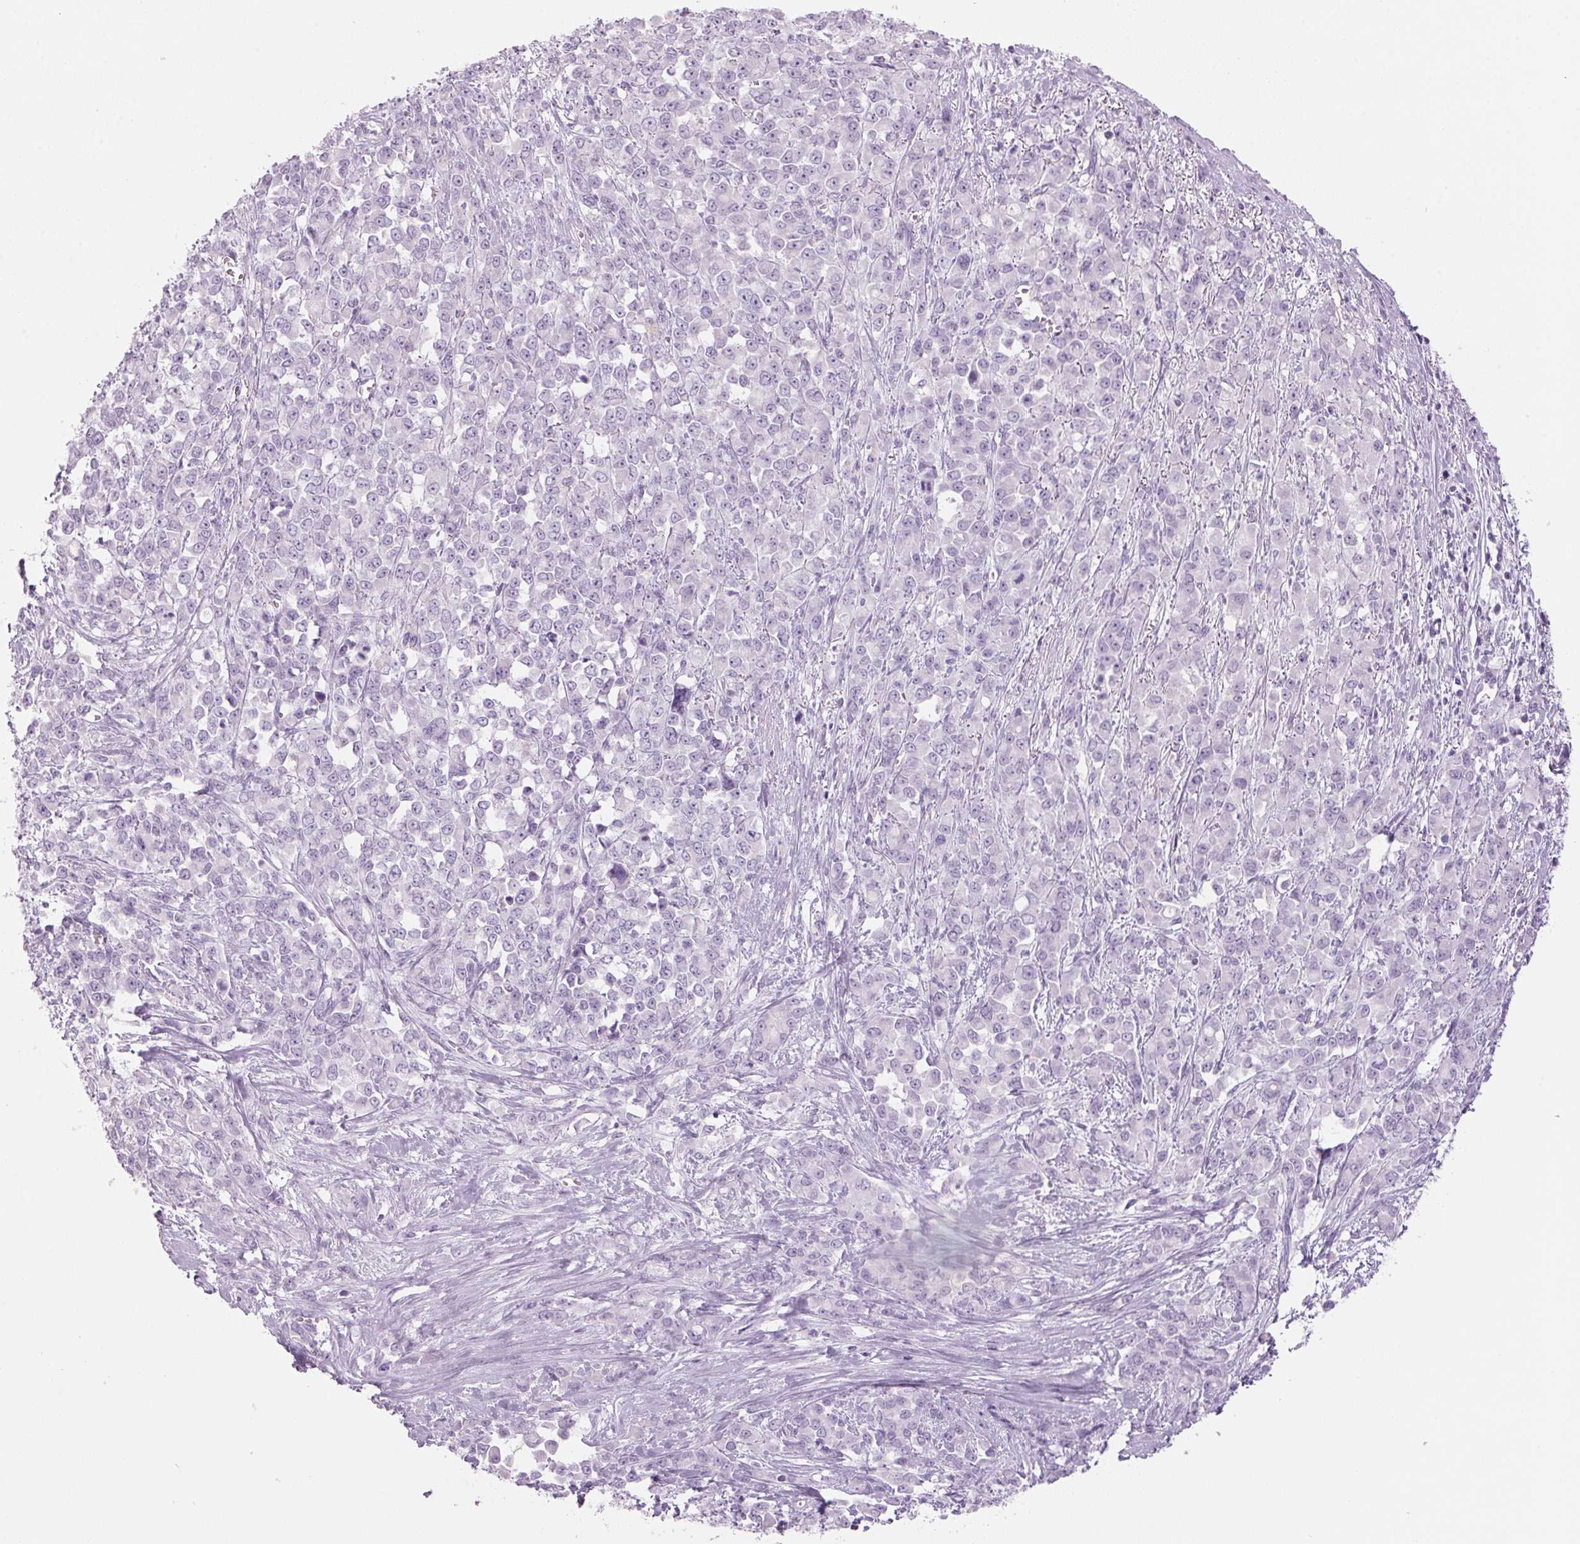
{"staining": {"intensity": "negative", "quantity": "none", "location": "none"}, "tissue": "stomach cancer", "cell_type": "Tumor cells", "image_type": "cancer", "snomed": [{"axis": "morphology", "description": "Adenocarcinoma, NOS"}, {"axis": "topography", "description": "Stomach"}], "caption": "Immunohistochemistry image of neoplastic tissue: stomach cancer (adenocarcinoma) stained with DAB (3,3'-diaminobenzidine) shows no significant protein staining in tumor cells.", "gene": "ADAM20", "patient": {"sex": "female", "age": 76}}